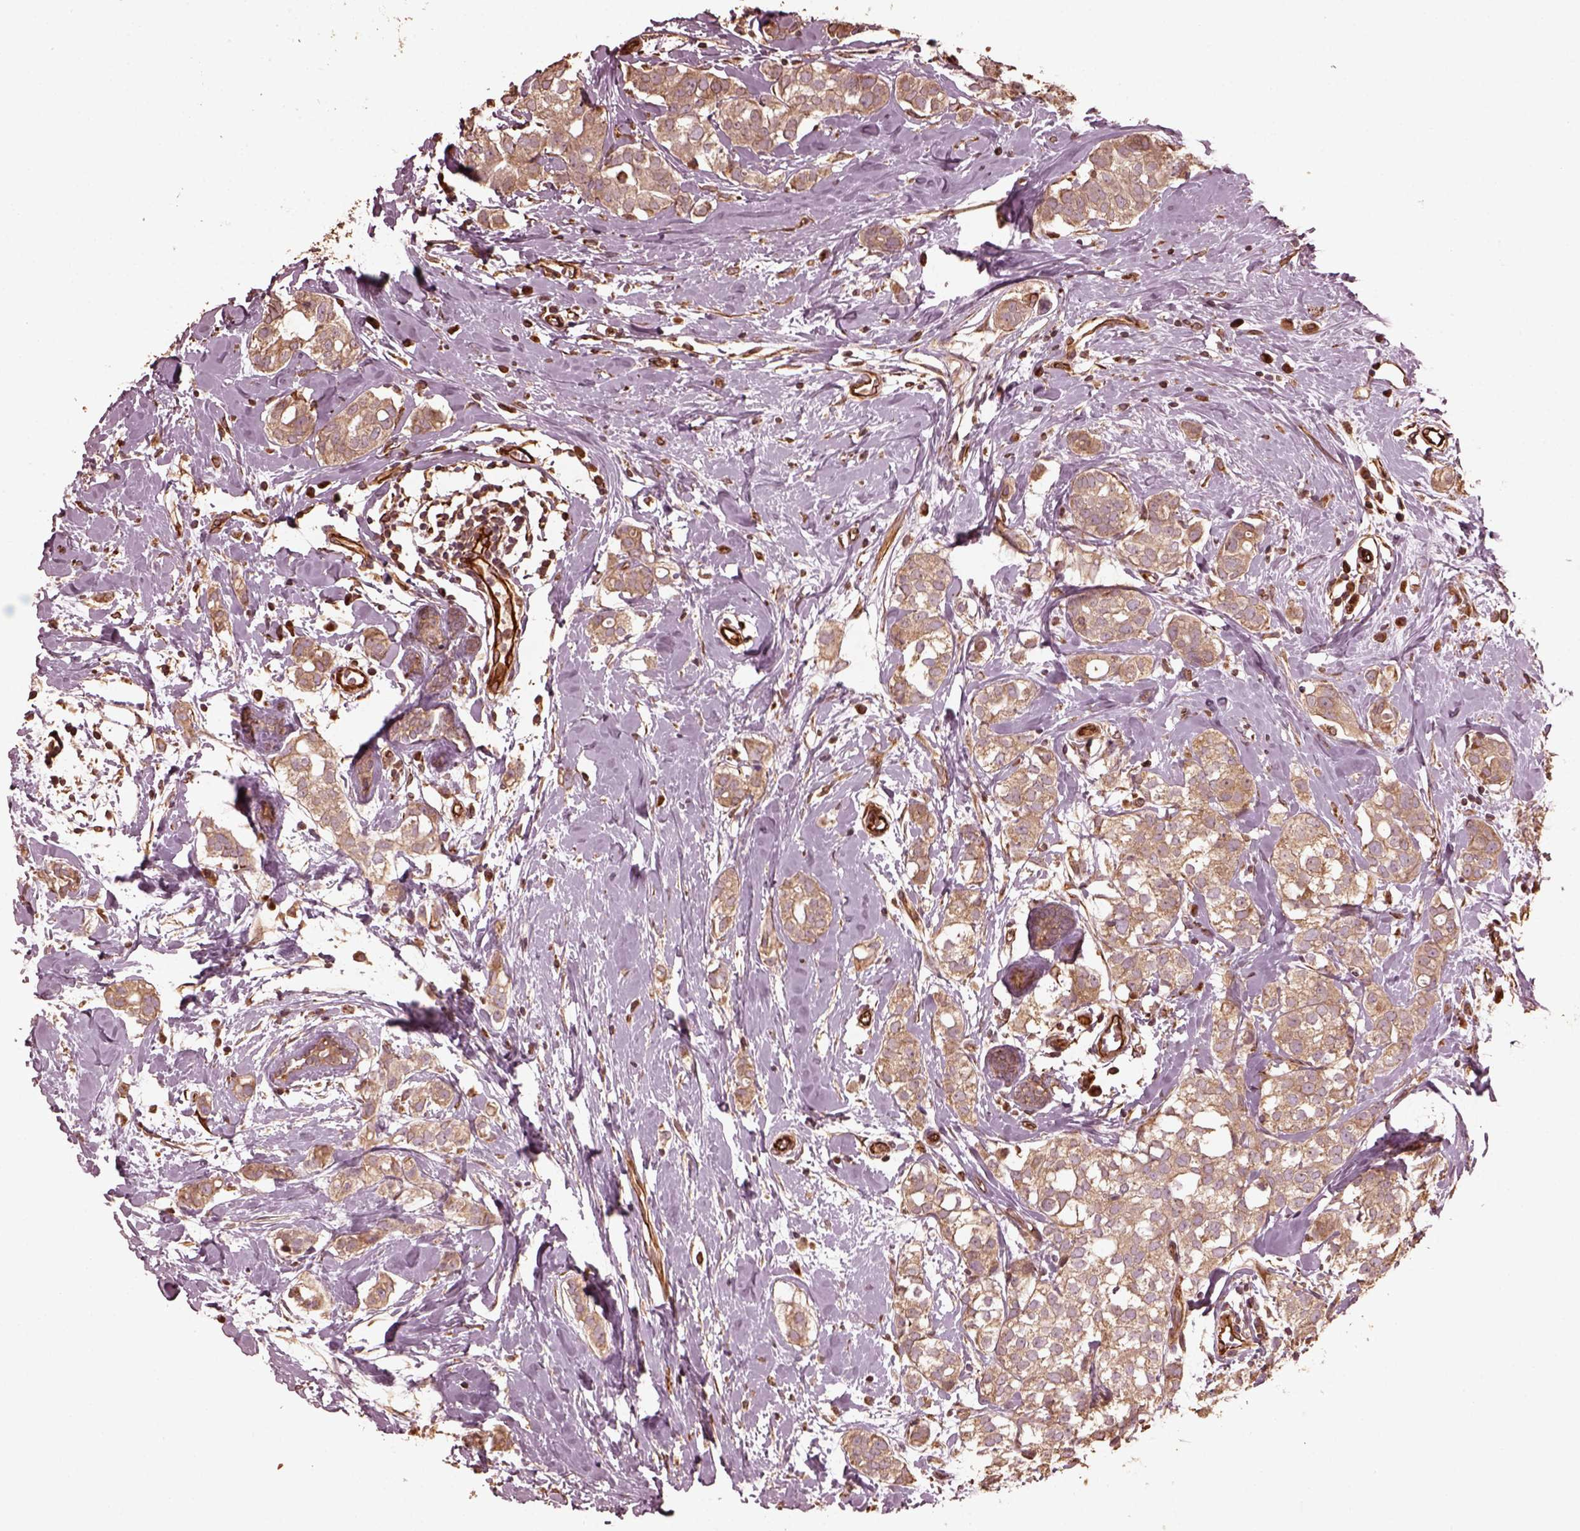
{"staining": {"intensity": "weak", "quantity": ">75%", "location": "cytoplasmic/membranous"}, "tissue": "breast cancer", "cell_type": "Tumor cells", "image_type": "cancer", "snomed": [{"axis": "morphology", "description": "Duct carcinoma"}, {"axis": "topography", "description": "Breast"}], "caption": "Immunohistochemistry (DAB) staining of breast intraductal carcinoma exhibits weak cytoplasmic/membranous protein expression in approximately >75% of tumor cells.", "gene": "GTPBP1", "patient": {"sex": "female", "age": 40}}